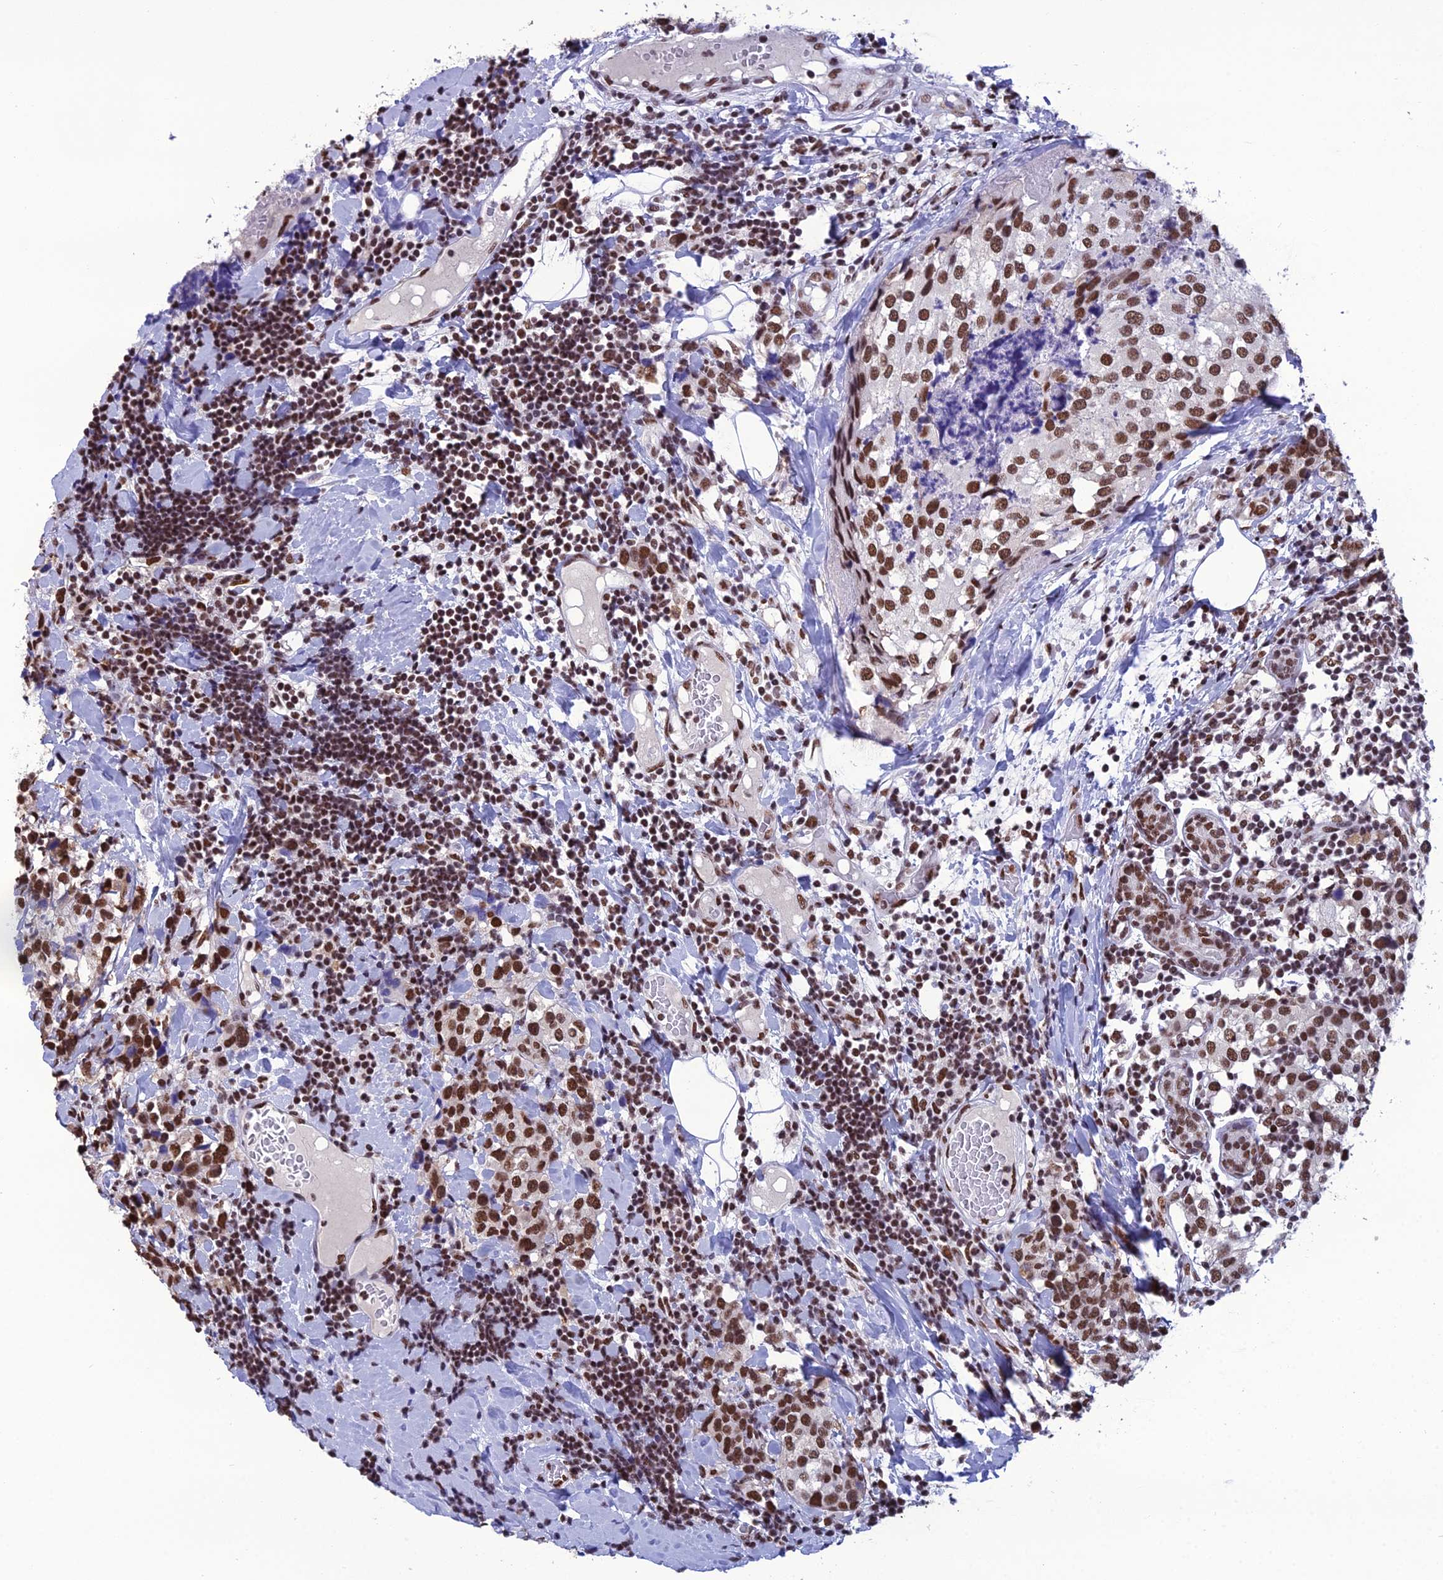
{"staining": {"intensity": "strong", "quantity": ">75%", "location": "nuclear"}, "tissue": "breast cancer", "cell_type": "Tumor cells", "image_type": "cancer", "snomed": [{"axis": "morphology", "description": "Lobular carcinoma"}, {"axis": "topography", "description": "Breast"}], "caption": "Breast cancer (lobular carcinoma) stained with immunohistochemistry (IHC) reveals strong nuclear expression in approximately >75% of tumor cells.", "gene": "PRAMEF12", "patient": {"sex": "female", "age": 59}}